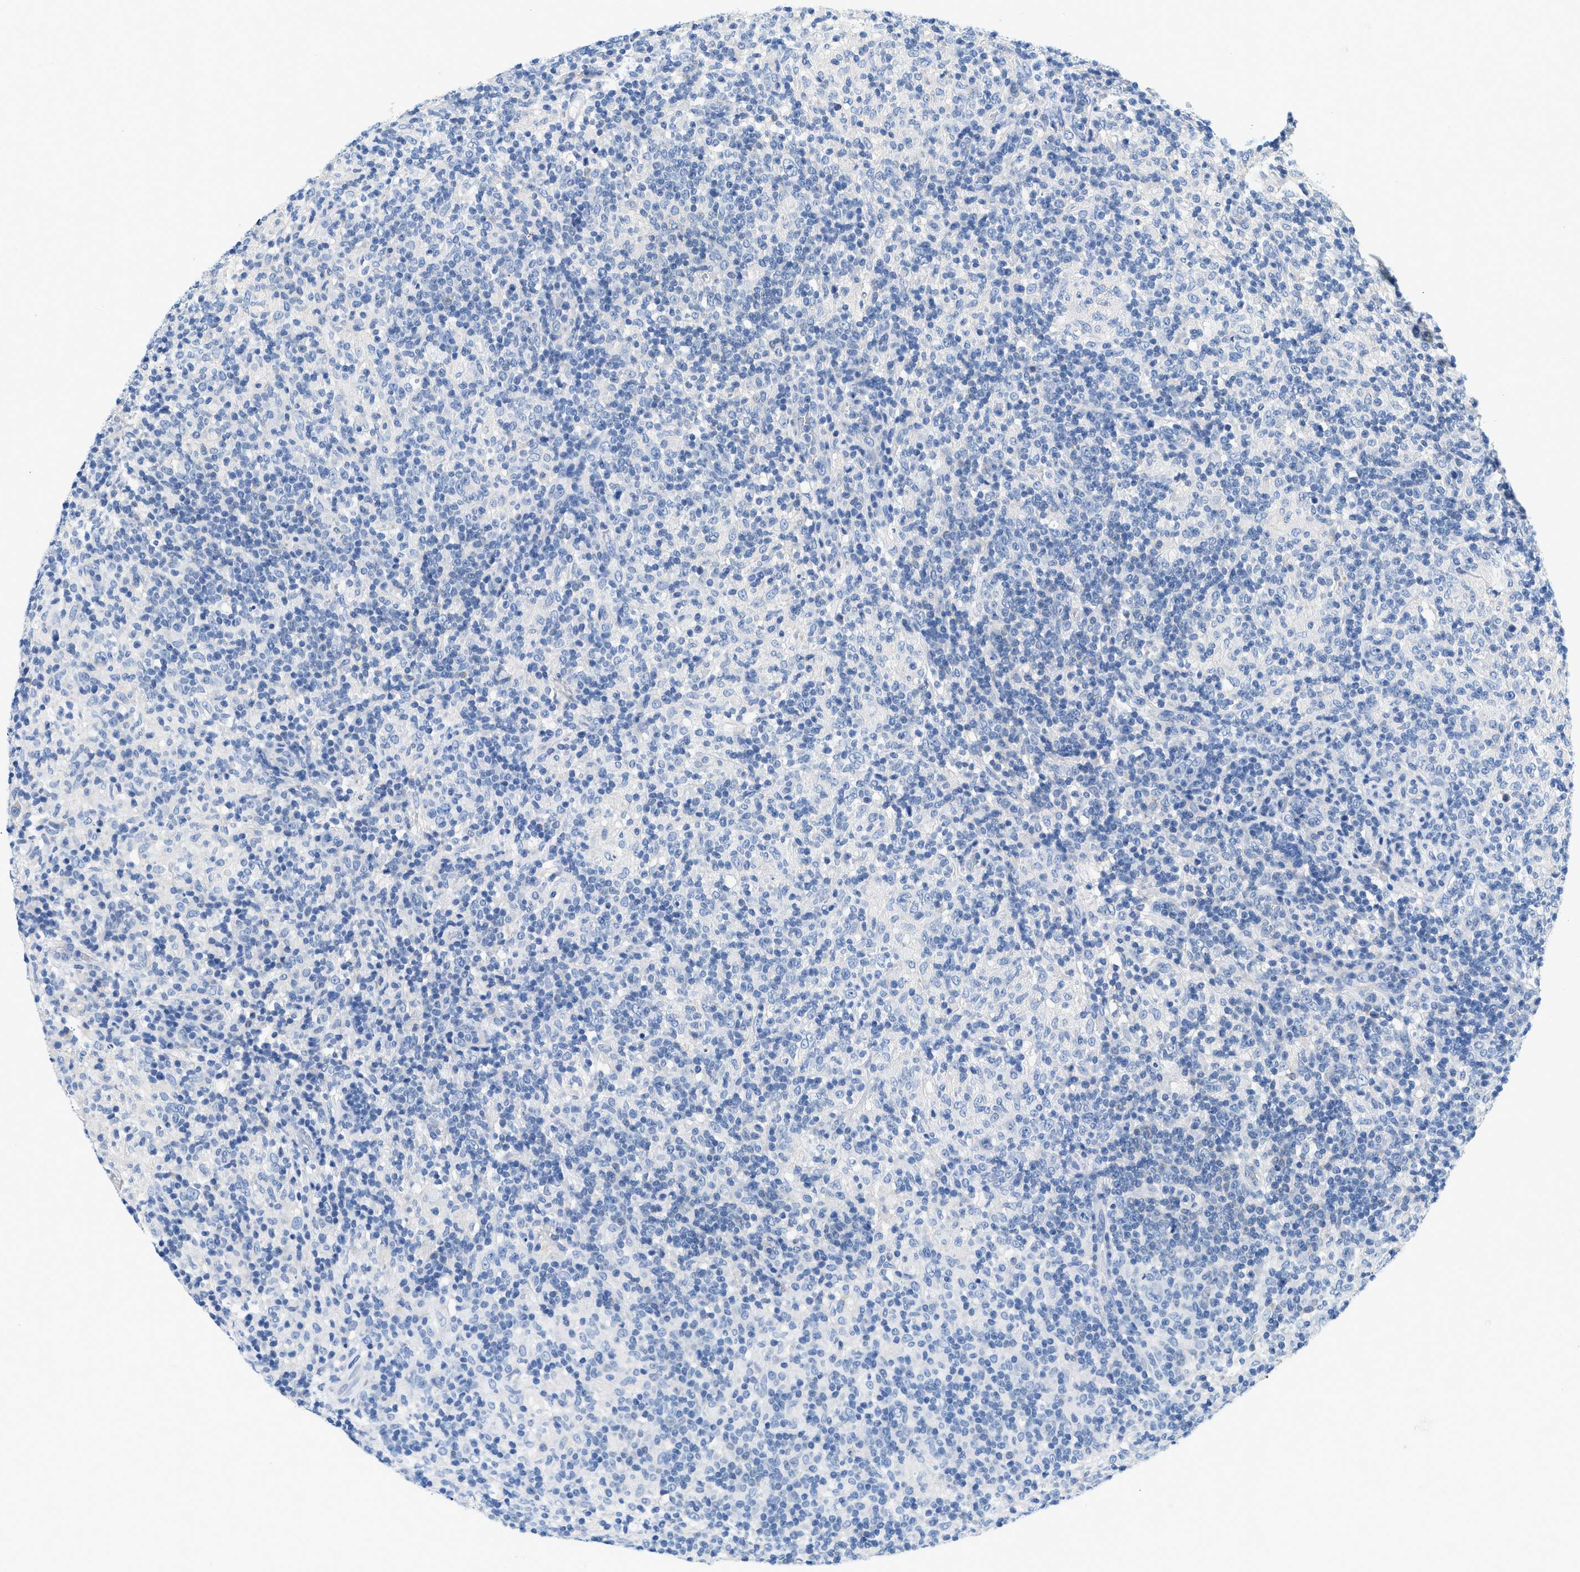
{"staining": {"intensity": "negative", "quantity": "none", "location": "none"}, "tissue": "lymphoma", "cell_type": "Tumor cells", "image_type": "cancer", "snomed": [{"axis": "morphology", "description": "Hodgkin's disease, NOS"}, {"axis": "topography", "description": "Lymph node"}], "caption": "High magnification brightfield microscopy of lymphoma stained with DAB (3,3'-diaminobenzidine) (brown) and counterstained with hematoxylin (blue): tumor cells show no significant expression.", "gene": "BPGM", "patient": {"sex": "male", "age": 70}}